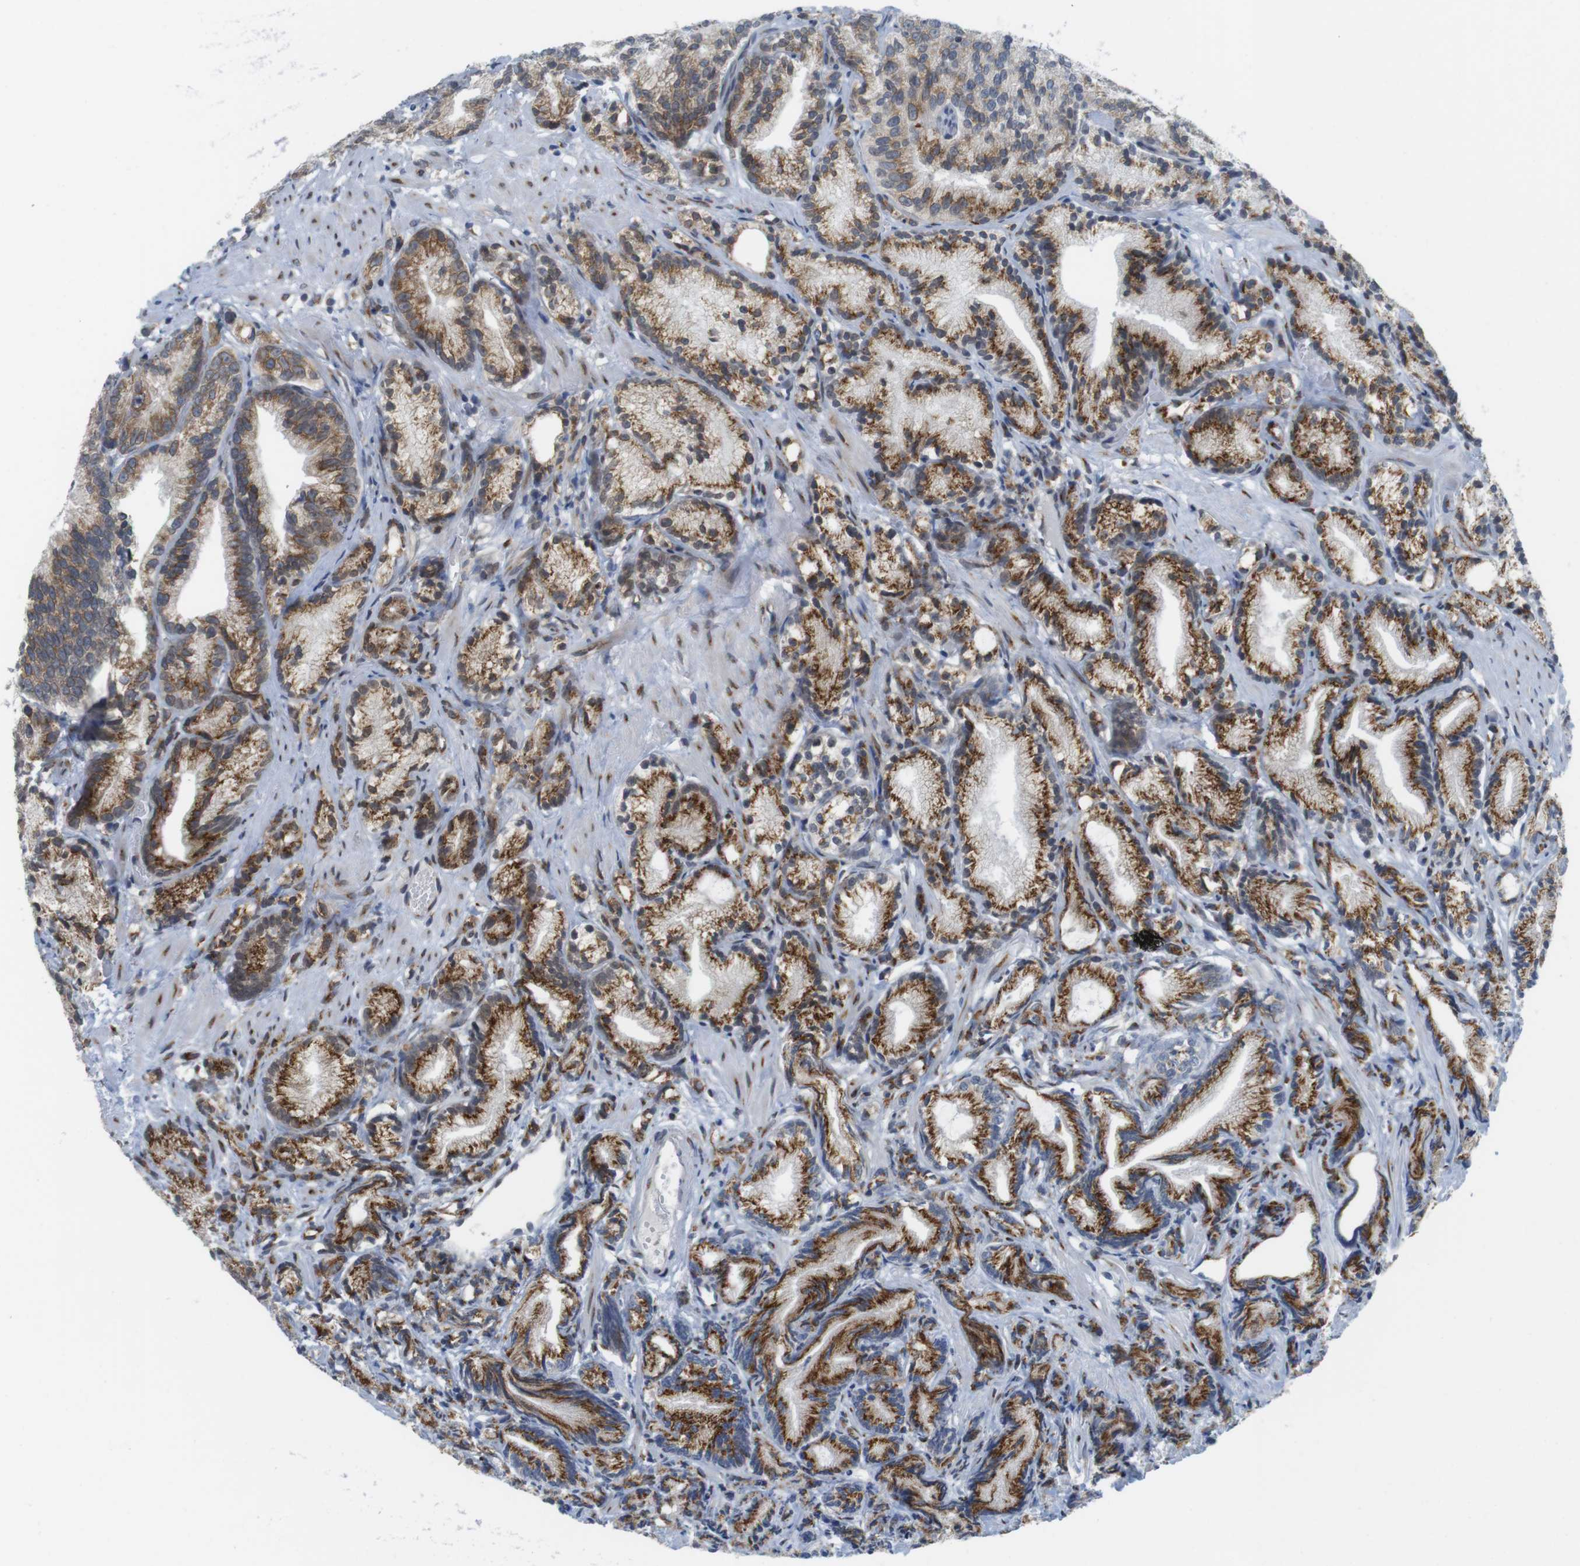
{"staining": {"intensity": "strong", "quantity": "25%-75%", "location": "cytoplasmic/membranous"}, "tissue": "prostate cancer", "cell_type": "Tumor cells", "image_type": "cancer", "snomed": [{"axis": "morphology", "description": "Adenocarcinoma, Low grade"}, {"axis": "topography", "description": "Prostate"}], "caption": "Immunohistochemical staining of prostate adenocarcinoma (low-grade) reveals high levels of strong cytoplasmic/membranous positivity in approximately 25%-75% of tumor cells.", "gene": "ERGIC3", "patient": {"sex": "male", "age": 89}}